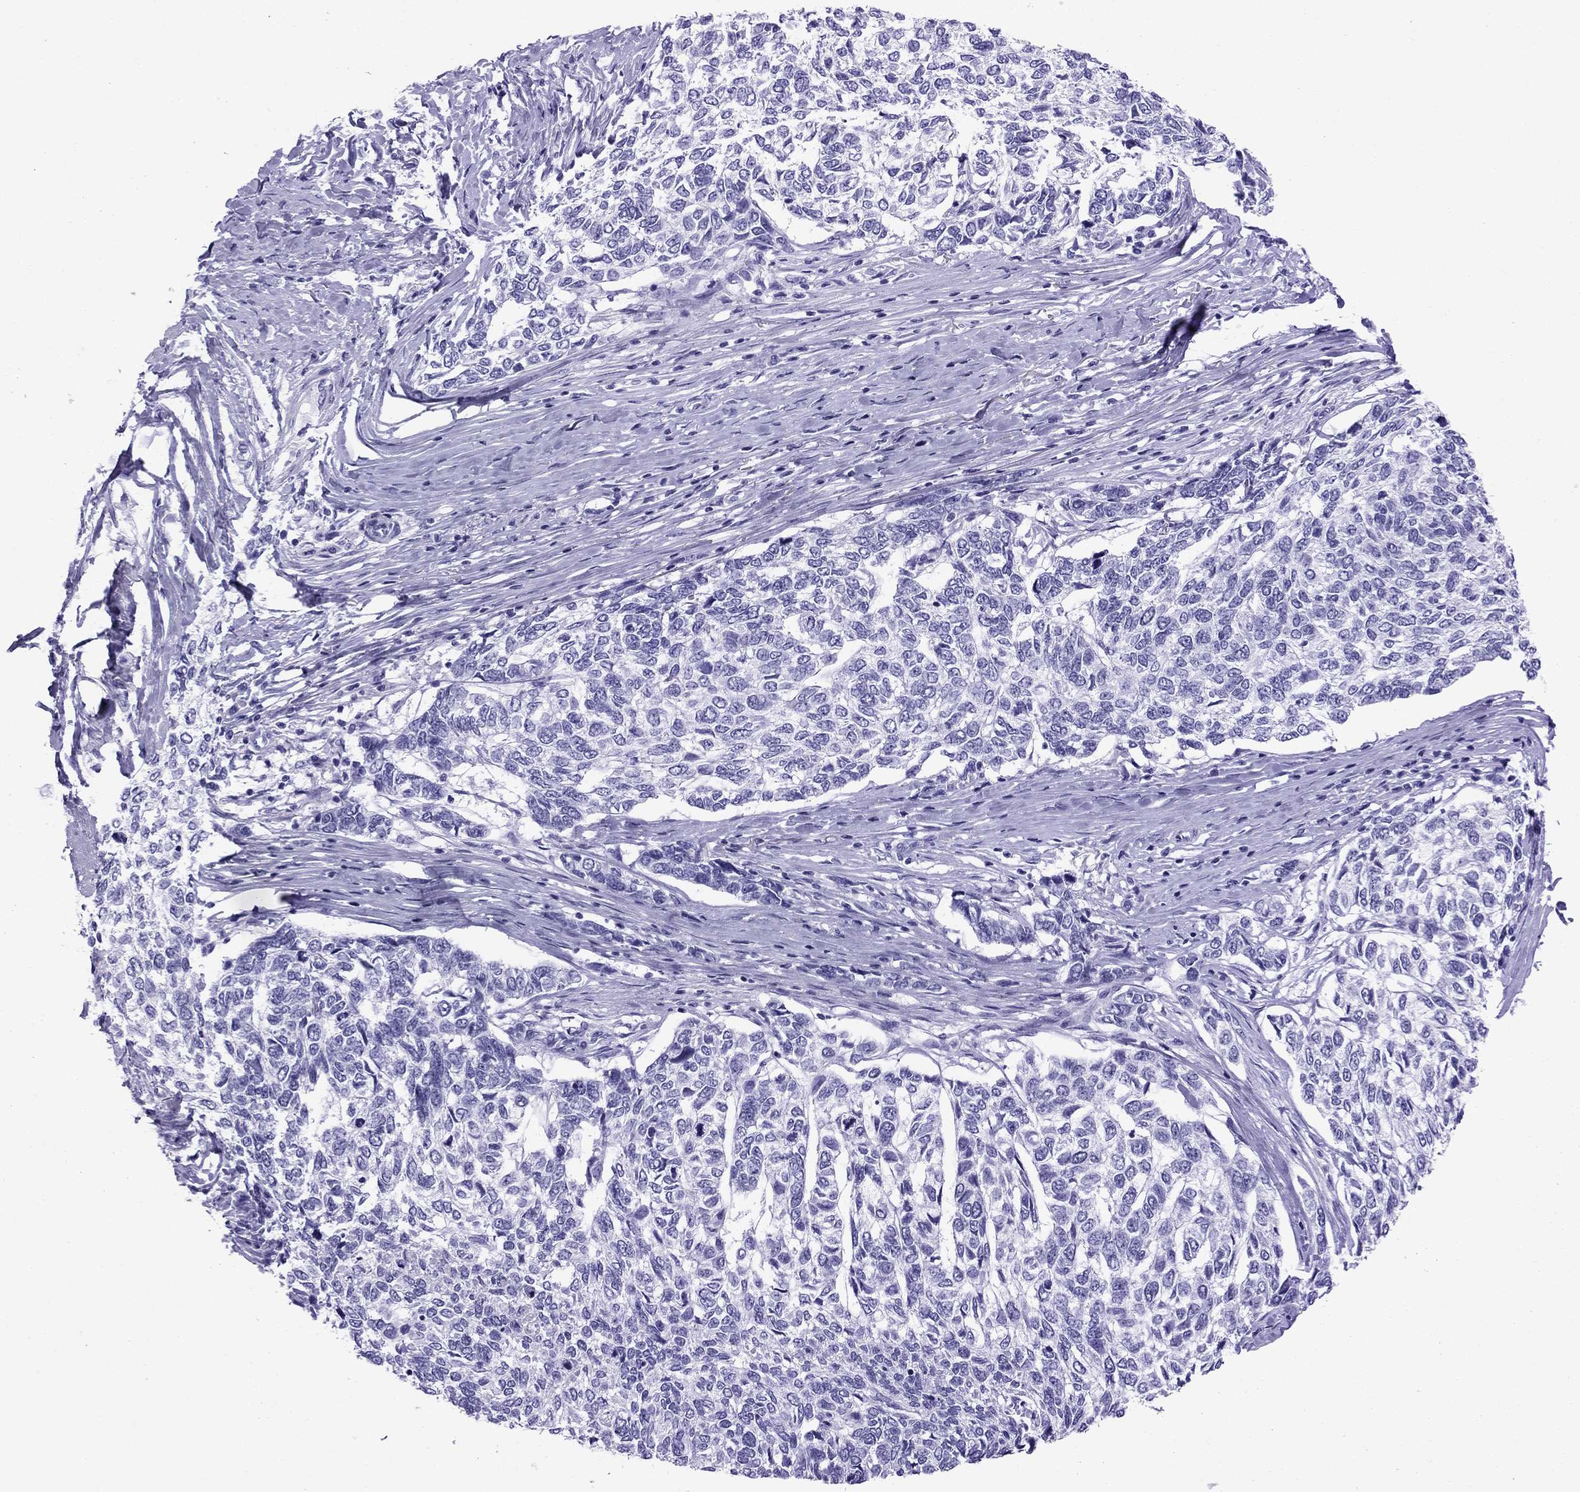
{"staining": {"intensity": "negative", "quantity": "none", "location": "none"}, "tissue": "skin cancer", "cell_type": "Tumor cells", "image_type": "cancer", "snomed": [{"axis": "morphology", "description": "Basal cell carcinoma"}, {"axis": "topography", "description": "Skin"}], "caption": "Skin cancer (basal cell carcinoma) was stained to show a protein in brown. There is no significant positivity in tumor cells. (Stains: DAB IHC with hematoxylin counter stain, Microscopy: brightfield microscopy at high magnification).", "gene": "ATP4A", "patient": {"sex": "female", "age": 65}}